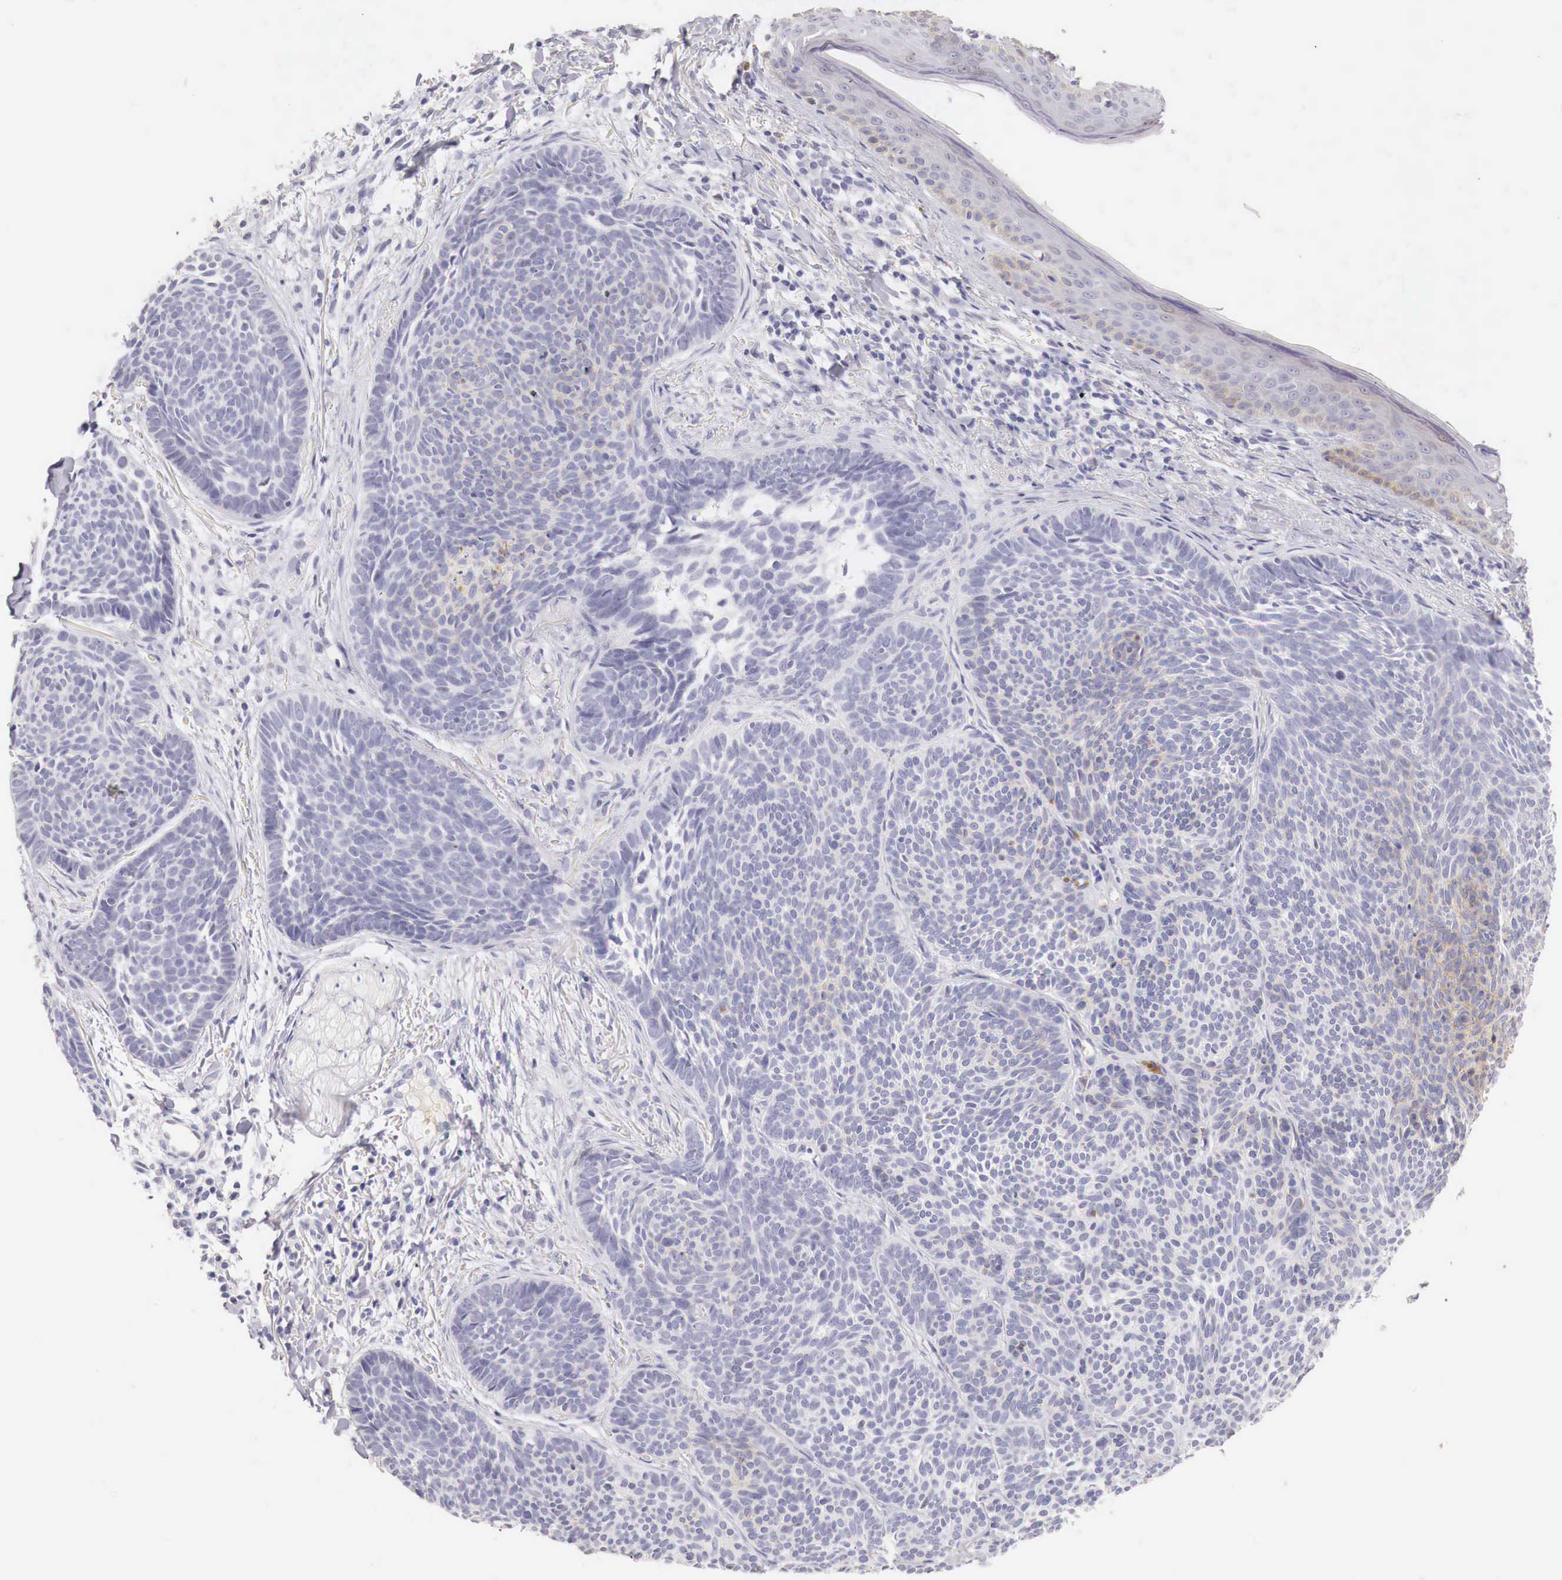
{"staining": {"intensity": "weak", "quantity": "<25%", "location": "cytoplasmic/membranous"}, "tissue": "skin cancer", "cell_type": "Tumor cells", "image_type": "cancer", "snomed": [{"axis": "morphology", "description": "Basal cell carcinoma"}, {"axis": "topography", "description": "Skin"}], "caption": "A histopathology image of human skin basal cell carcinoma is negative for staining in tumor cells.", "gene": "ITIH6", "patient": {"sex": "female", "age": 62}}